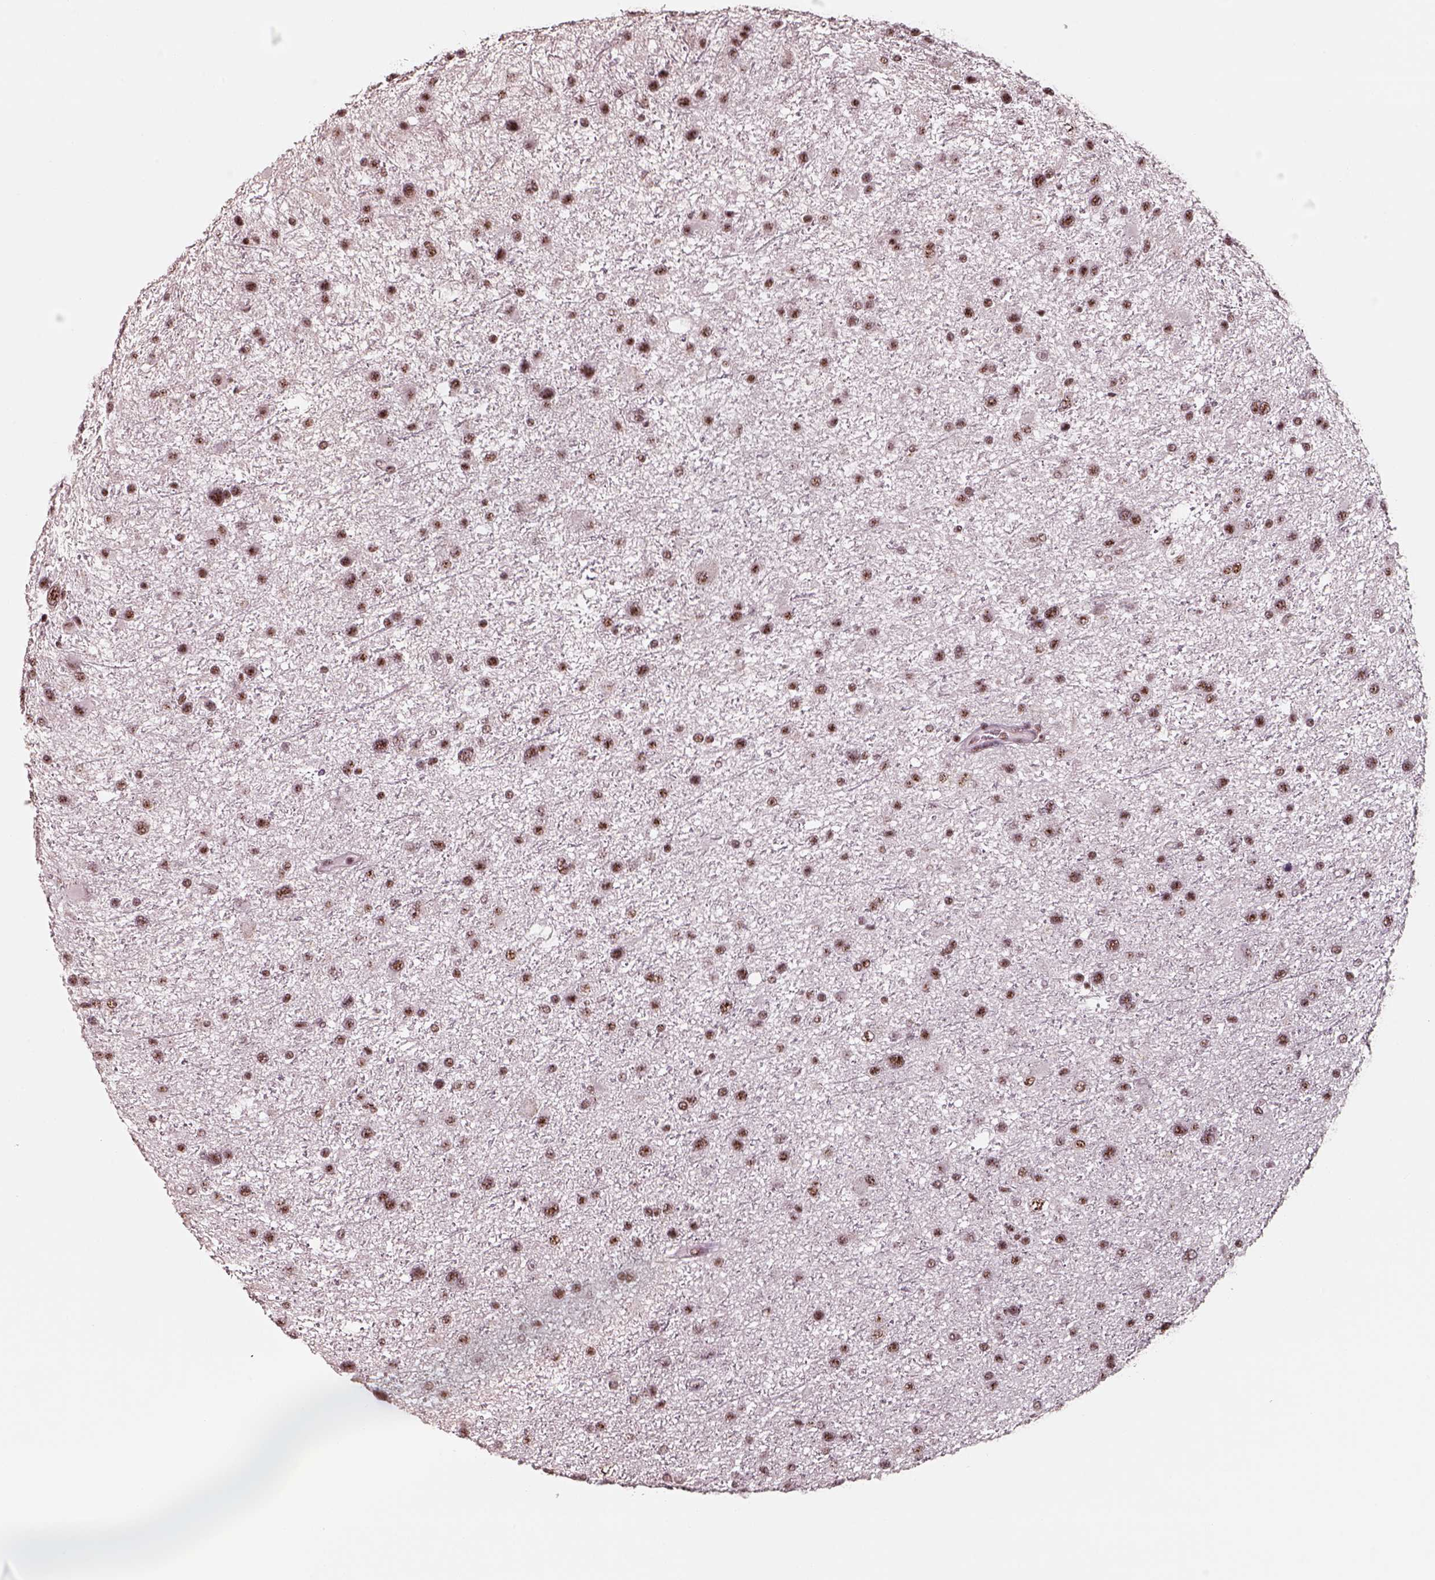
{"staining": {"intensity": "strong", "quantity": ">75%", "location": "nuclear"}, "tissue": "glioma", "cell_type": "Tumor cells", "image_type": "cancer", "snomed": [{"axis": "morphology", "description": "Glioma, malignant, Low grade"}, {"axis": "topography", "description": "Brain"}], "caption": "Tumor cells show high levels of strong nuclear staining in about >75% of cells in glioma.", "gene": "ATXN7L3", "patient": {"sex": "female", "age": 32}}